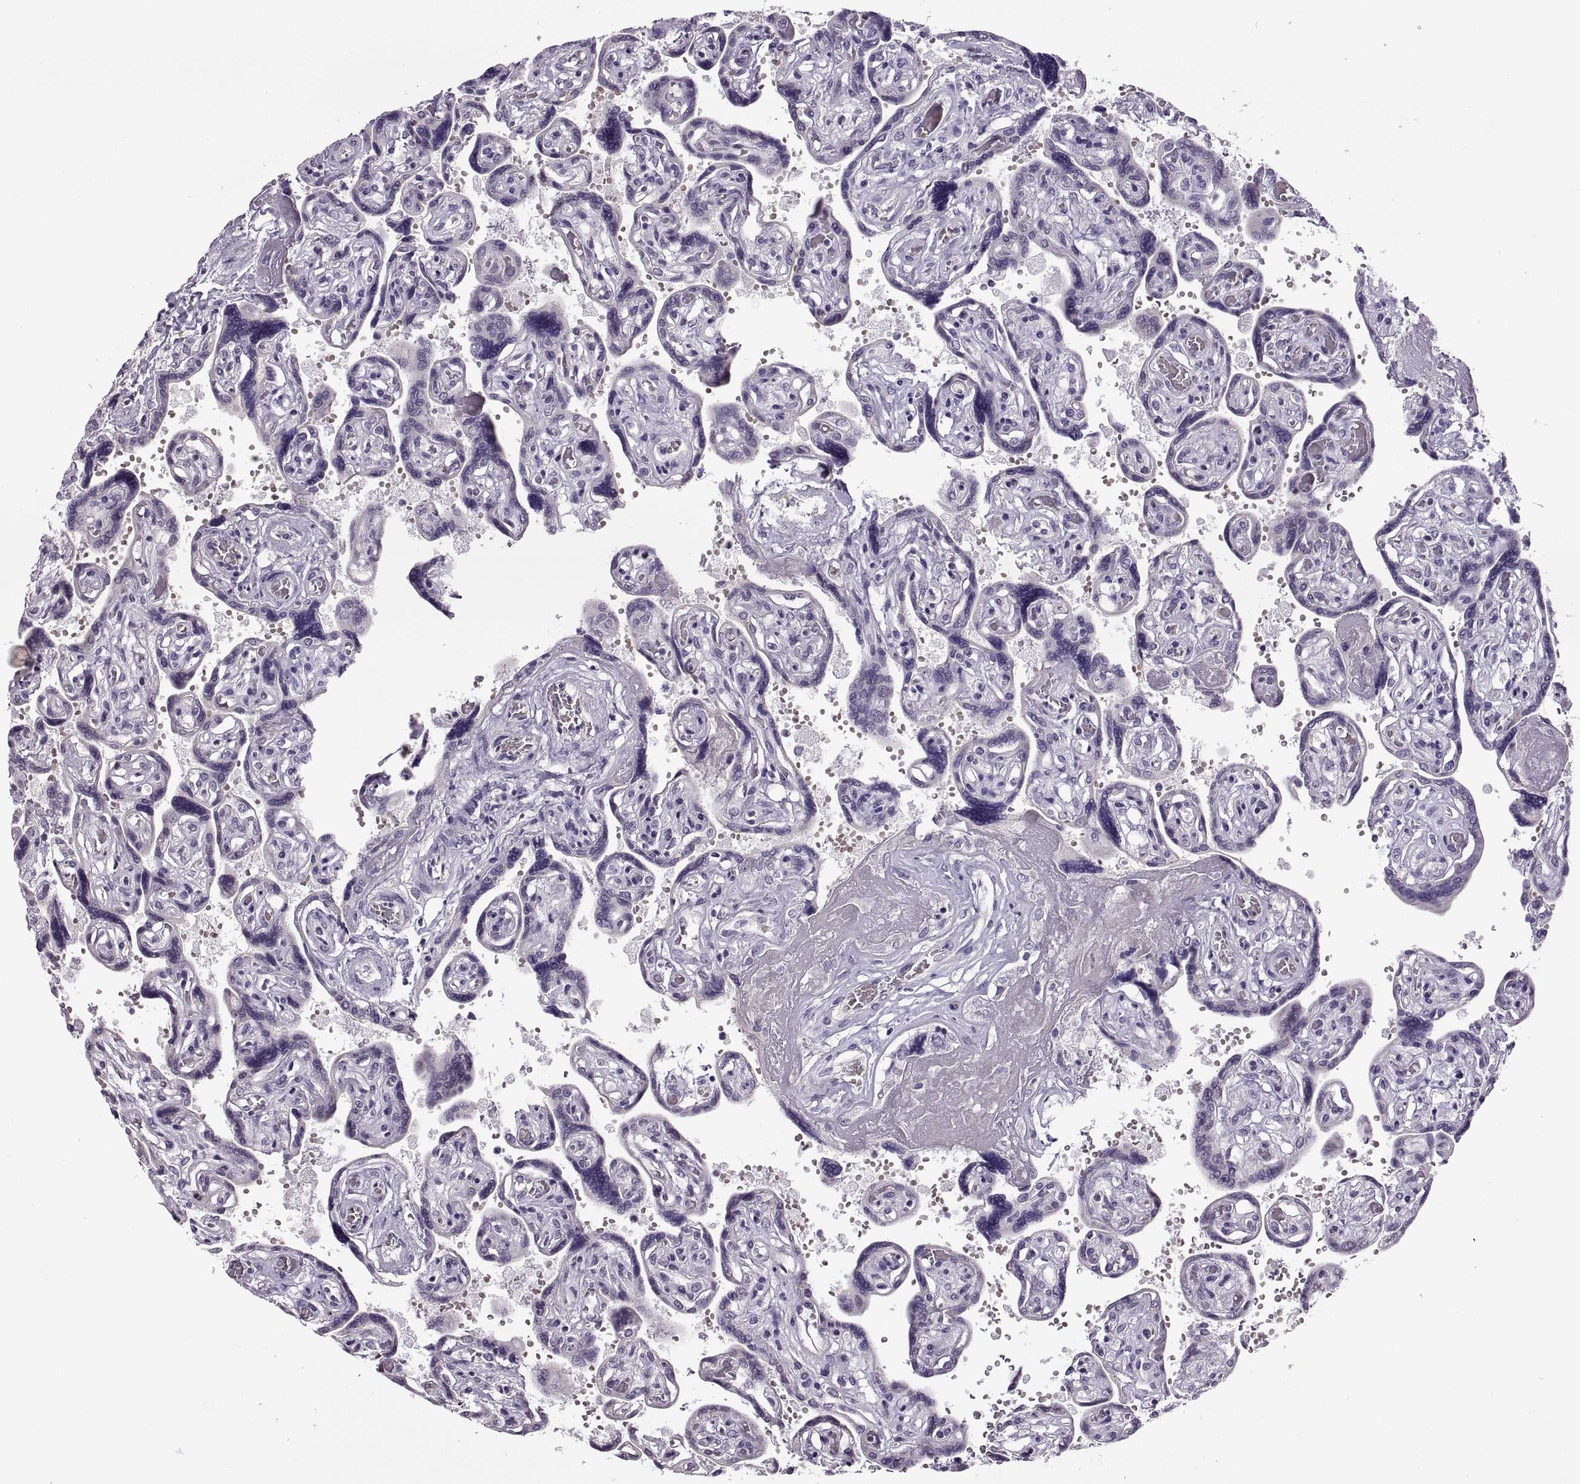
{"staining": {"intensity": "negative", "quantity": "none", "location": "none"}, "tissue": "placenta", "cell_type": "Decidual cells", "image_type": "normal", "snomed": [{"axis": "morphology", "description": "Normal tissue, NOS"}, {"axis": "topography", "description": "Placenta"}], "caption": "Immunohistochemistry of normal human placenta displays no expression in decidual cells. The staining is performed using DAB brown chromogen with nuclei counter-stained in using hematoxylin.", "gene": "VSX2", "patient": {"sex": "female", "age": 32}}